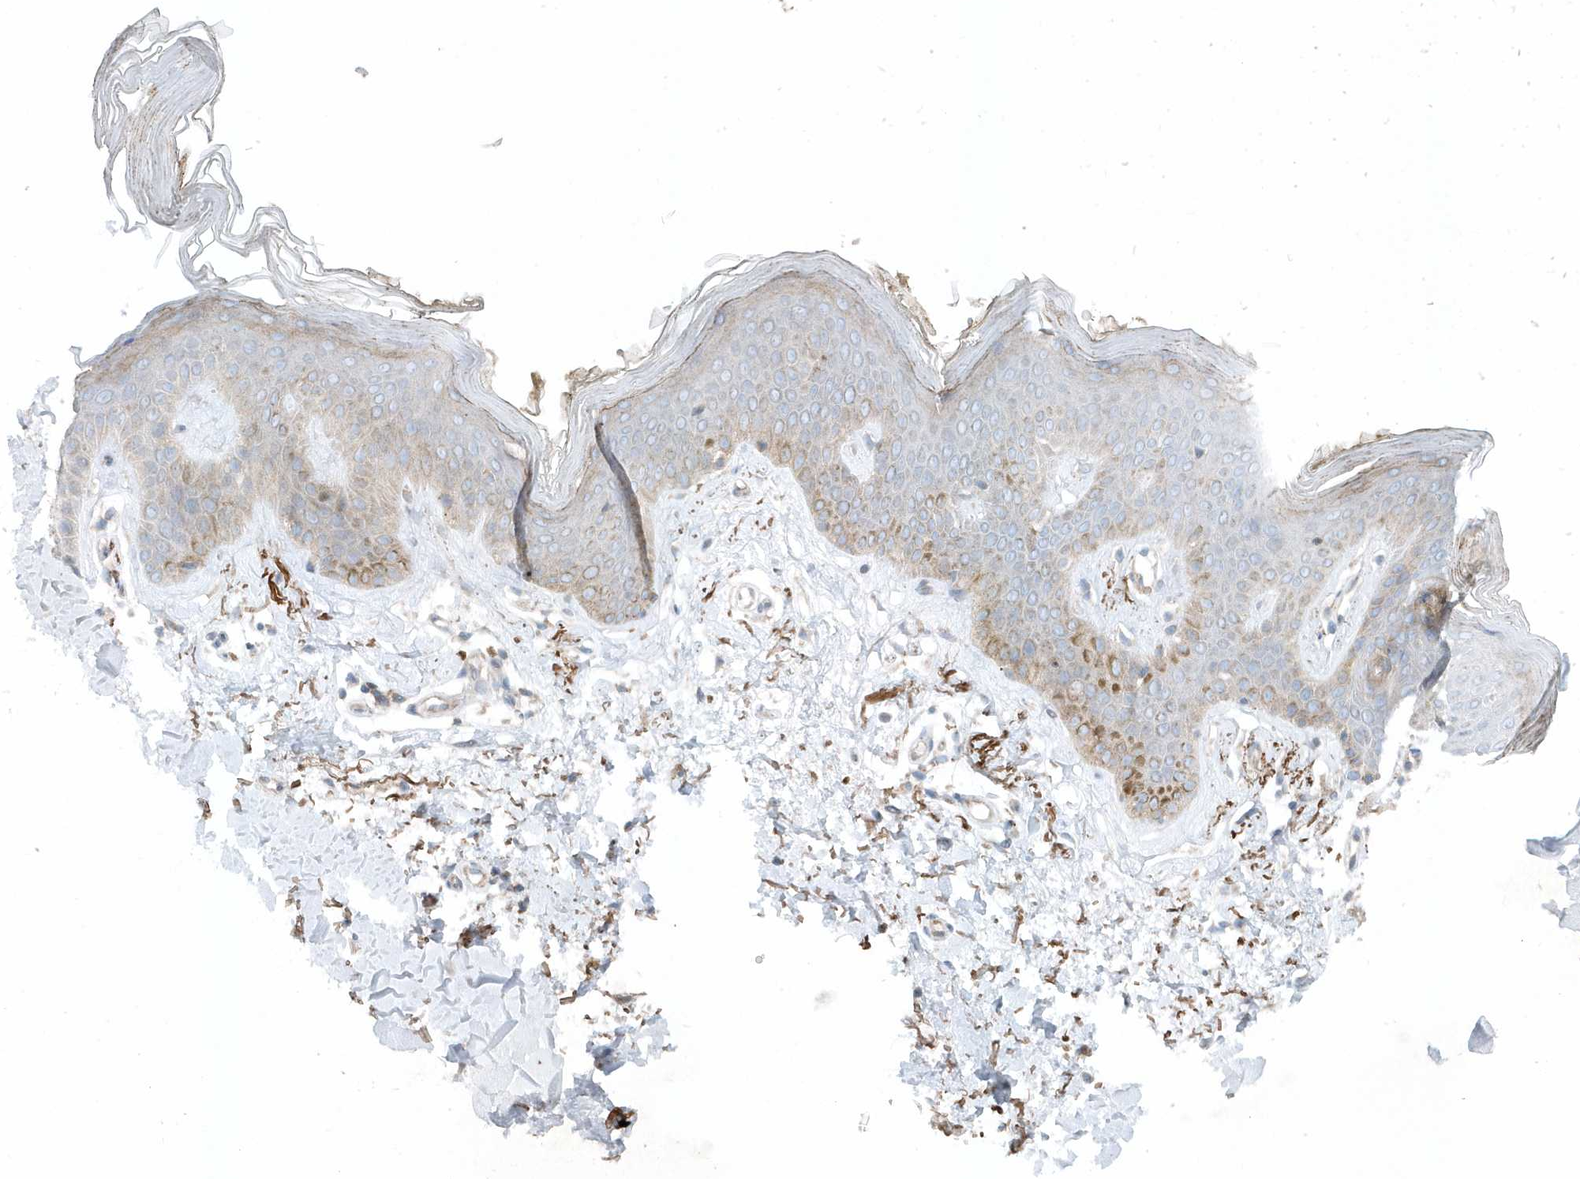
{"staining": {"intensity": "moderate", "quantity": ">75%", "location": "cytoplasmic/membranous"}, "tissue": "skin", "cell_type": "Fibroblasts", "image_type": "normal", "snomed": [{"axis": "morphology", "description": "Normal tissue, NOS"}, {"axis": "topography", "description": "Skin"}], "caption": "IHC image of normal skin: skin stained using immunohistochemistry shows medium levels of moderate protein expression localized specifically in the cytoplasmic/membranous of fibroblasts, appearing as a cytoplasmic/membranous brown color.", "gene": "SLC38A2", "patient": {"sex": "female", "age": 64}}